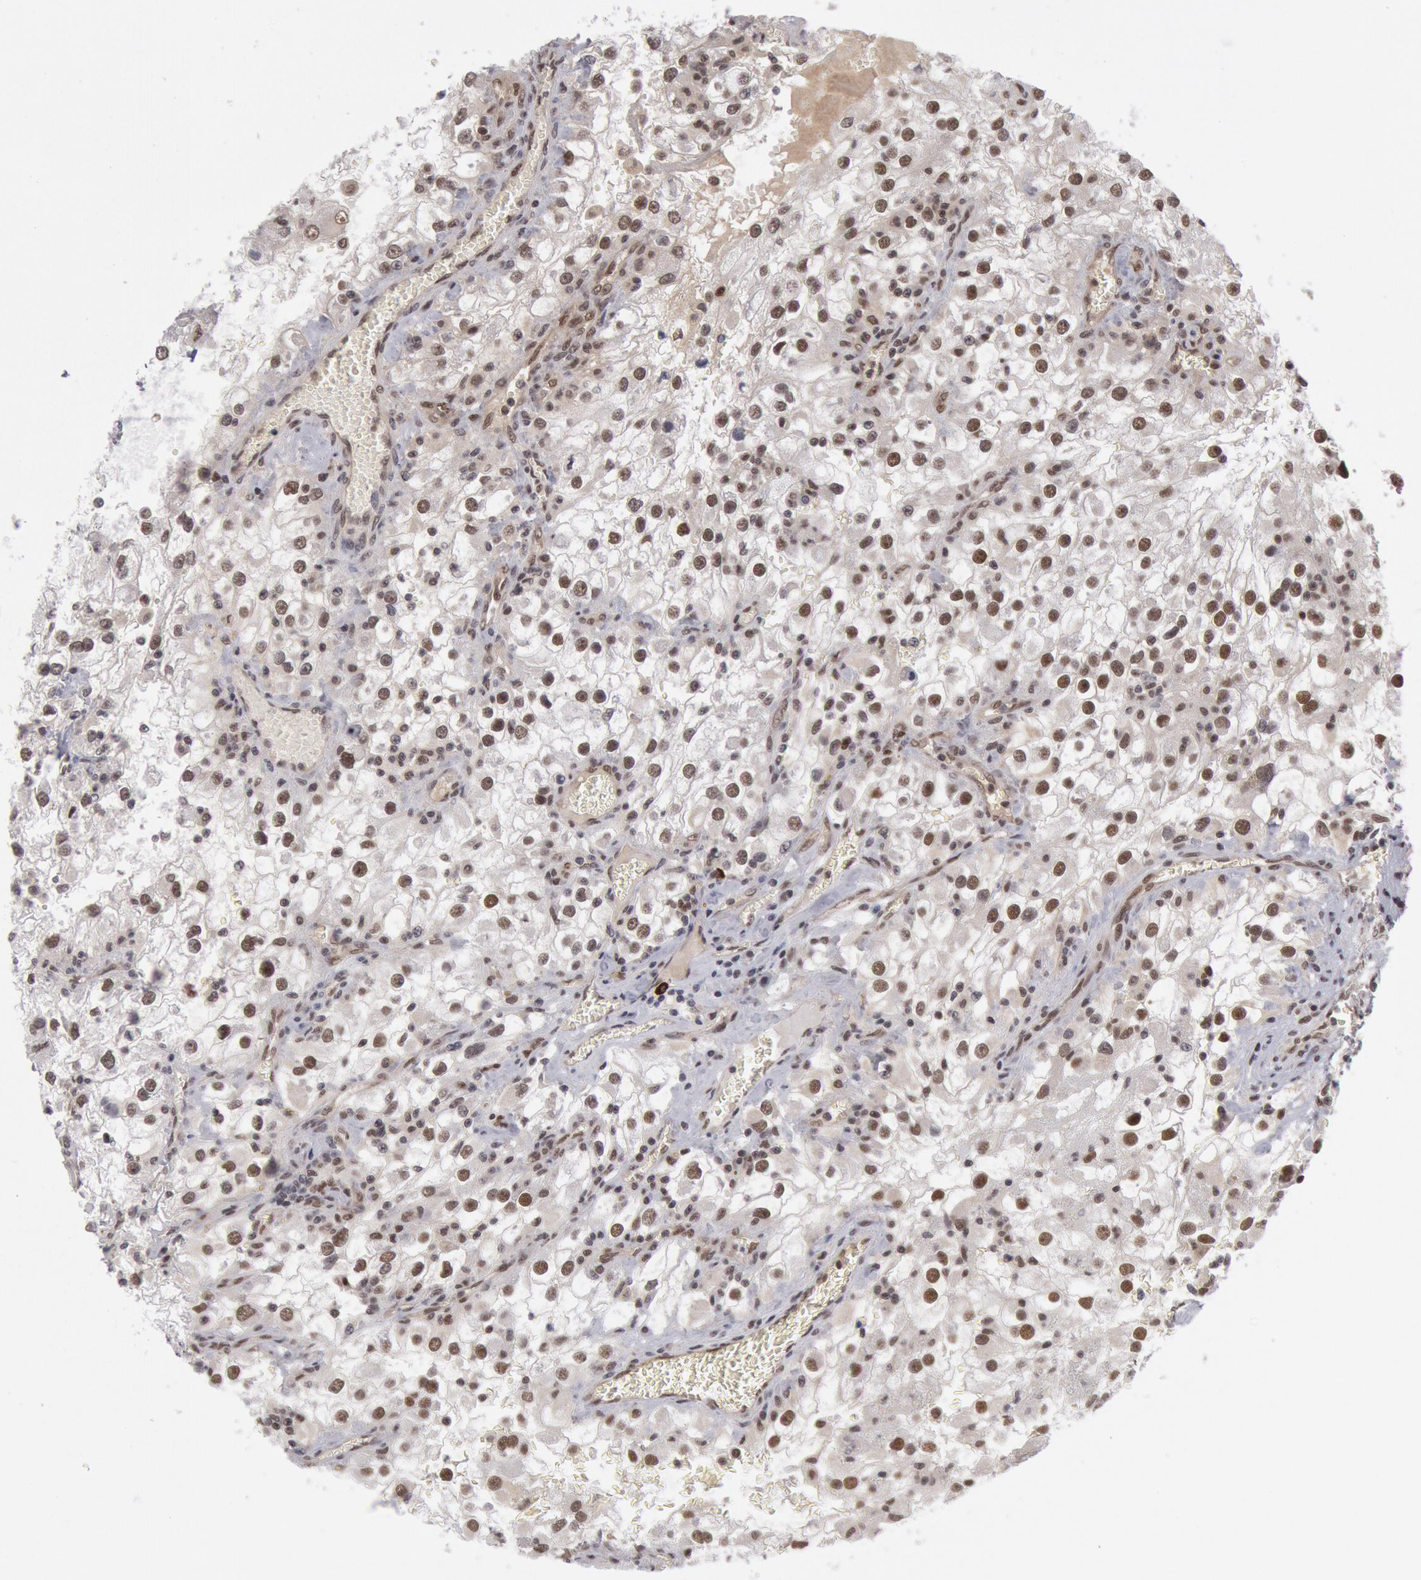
{"staining": {"intensity": "moderate", "quantity": ">75%", "location": "nuclear"}, "tissue": "renal cancer", "cell_type": "Tumor cells", "image_type": "cancer", "snomed": [{"axis": "morphology", "description": "Adenocarcinoma, NOS"}, {"axis": "topography", "description": "Kidney"}], "caption": "An immunohistochemistry (IHC) image of tumor tissue is shown. Protein staining in brown highlights moderate nuclear positivity in adenocarcinoma (renal) within tumor cells. Immunohistochemistry (ihc) stains the protein of interest in brown and the nuclei are stained blue.", "gene": "PPP4R3B", "patient": {"sex": "female", "age": 52}}